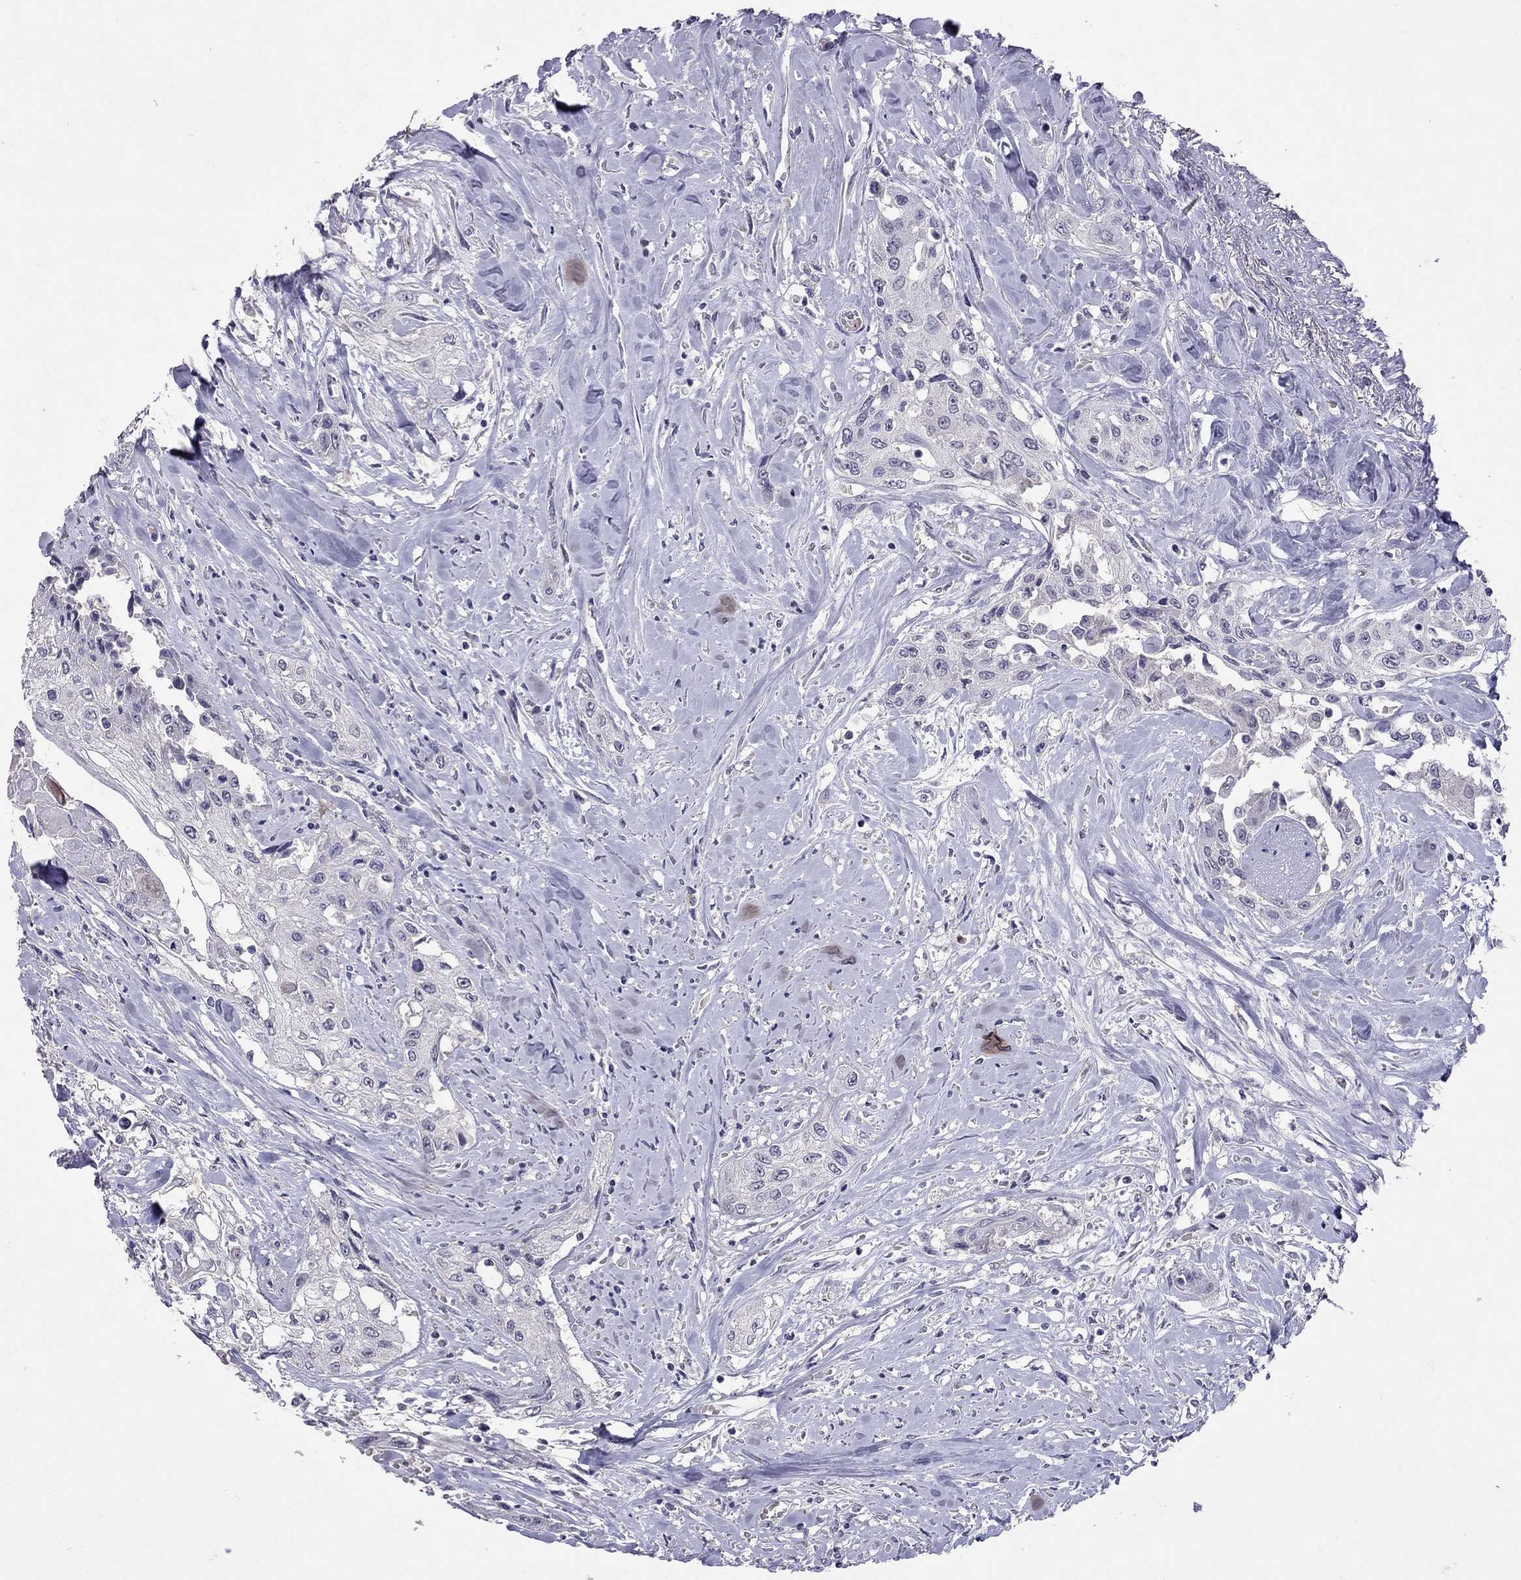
{"staining": {"intensity": "negative", "quantity": "none", "location": "none"}, "tissue": "head and neck cancer", "cell_type": "Tumor cells", "image_type": "cancer", "snomed": [{"axis": "morphology", "description": "Normal tissue, NOS"}, {"axis": "morphology", "description": "Squamous cell carcinoma, NOS"}, {"axis": "topography", "description": "Oral tissue"}, {"axis": "topography", "description": "Peripheral nerve tissue"}, {"axis": "topography", "description": "Head-Neck"}], "caption": "Immunohistochemical staining of head and neck squamous cell carcinoma demonstrates no significant staining in tumor cells.", "gene": "FST", "patient": {"sex": "female", "age": 59}}